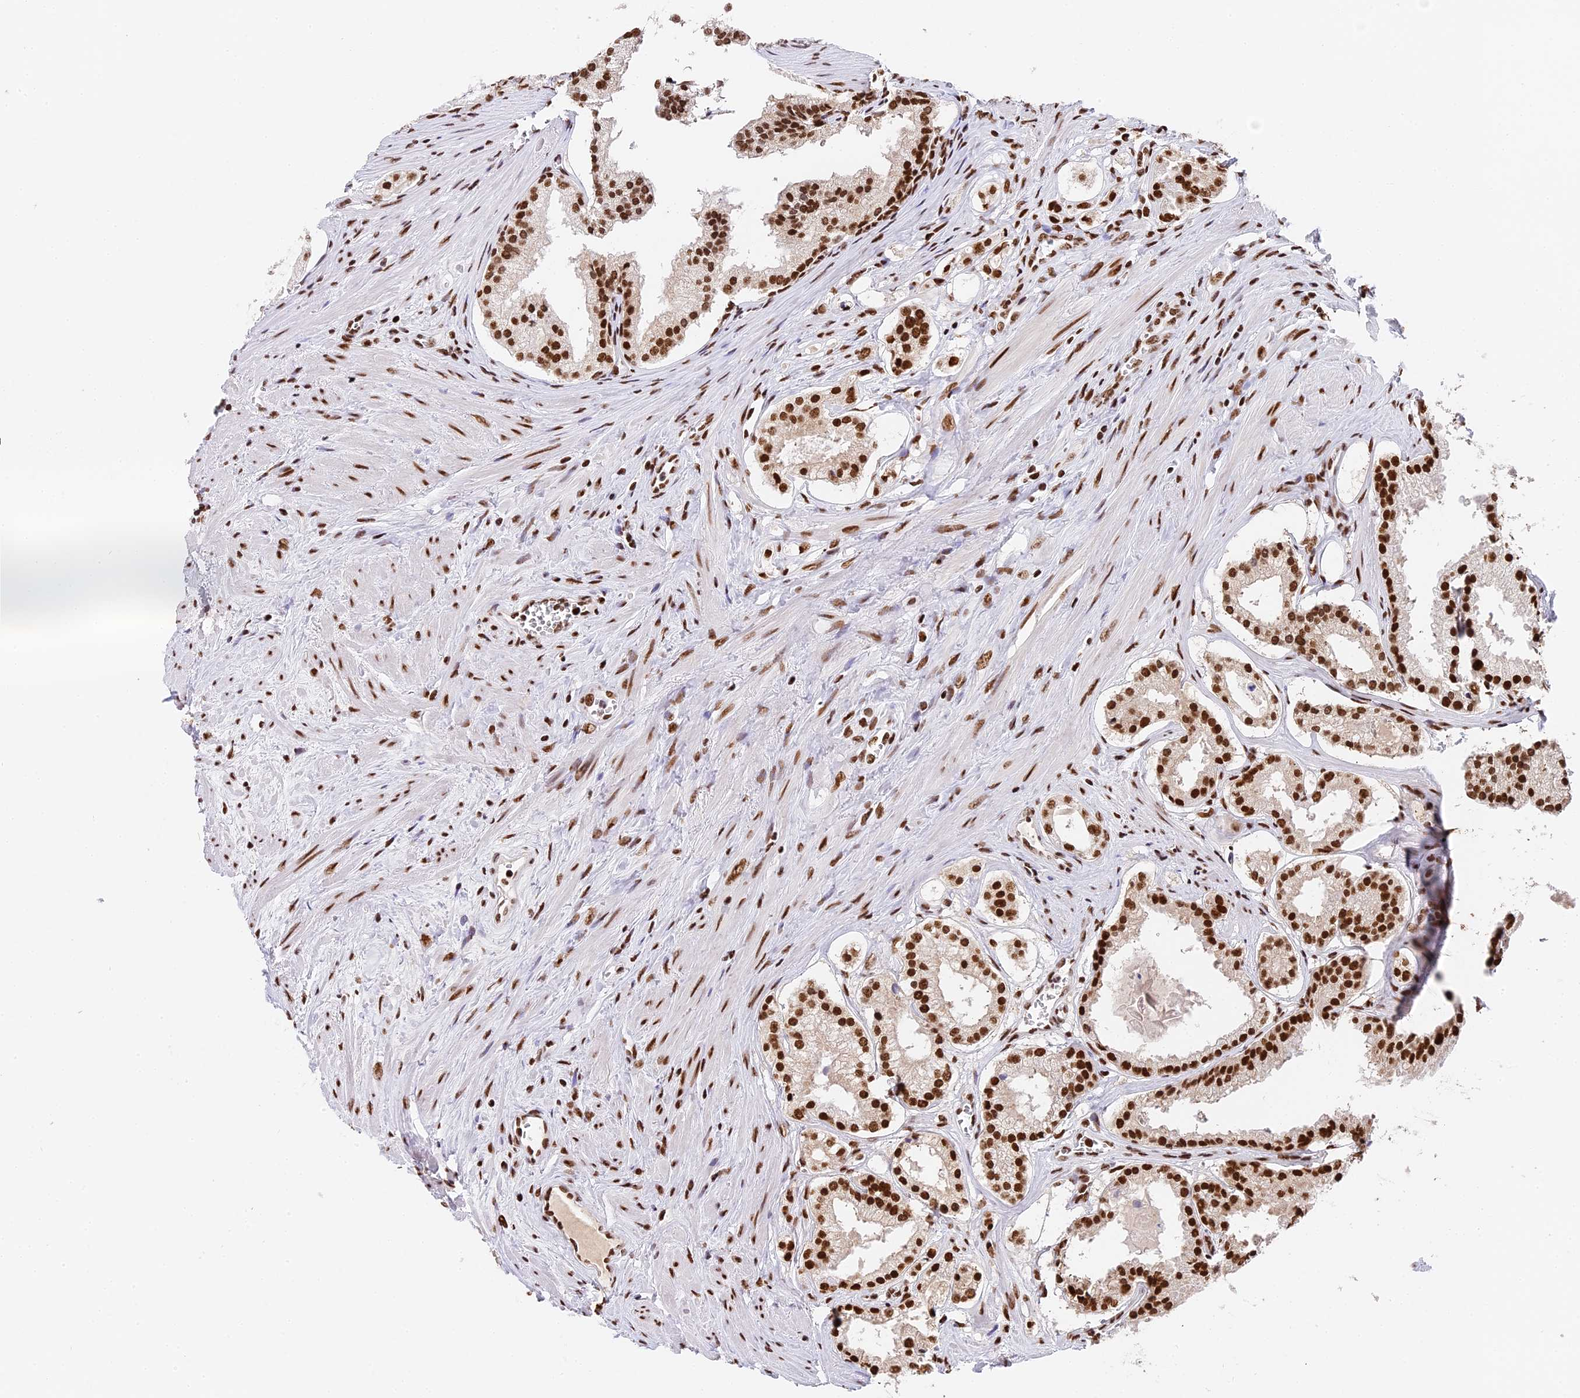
{"staining": {"intensity": "strong", "quantity": ">75%", "location": "nuclear"}, "tissue": "prostate cancer", "cell_type": "Tumor cells", "image_type": "cancer", "snomed": [{"axis": "morphology", "description": "Adenocarcinoma, High grade"}, {"axis": "topography", "description": "Prostate"}], "caption": "Immunohistochemistry micrograph of human prostate cancer stained for a protein (brown), which exhibits high levels of strong nuclear staining in approximately >75% of tumor cells.", "gene": "SBNO1", "patient": {"sex": "male", "age": 68}}